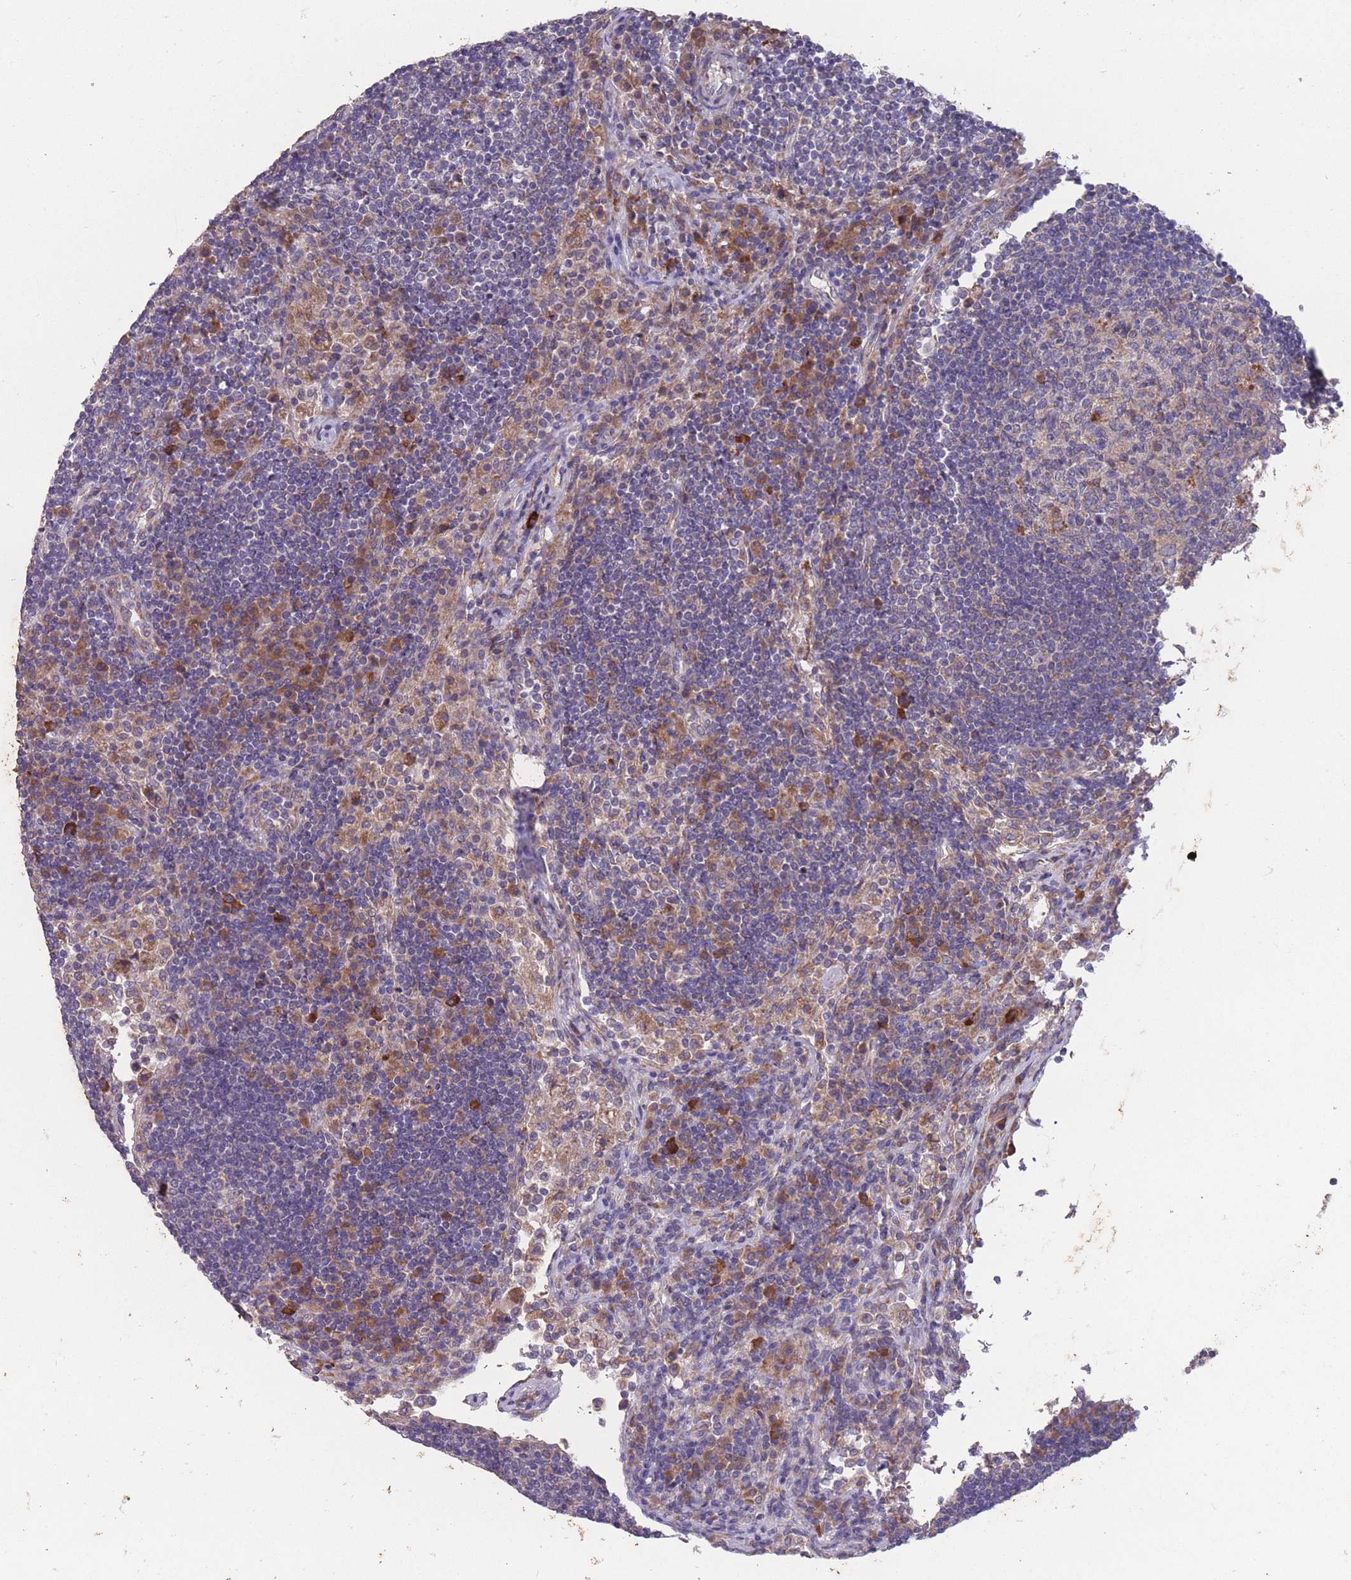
{"staining": {"intensity": "moderate", "quantity": "<25%", "location": "cytoplasmic/membranous"}, "tissue": "lymph node", "cell_type": "Germinal center cells", "image_type": "normal", "snomed": [{"axis": "morphology", "description": "Normal tissue, NOS"}, {"axis": "topography", "description": "Lymph node"}], "caption": "A low amount of moderate cytoplasmic/membranous positivity is appreciated in approximately <25% of germinal center cells in normal lymph node. (Stains: DAB (3,3'-diaminobenzidine) in brown, nuclei in blue, Microscopy: brightfield microscopy at high magnification).", "gene": "STIM2", "patient": {"sex": "female", "age": 53}}